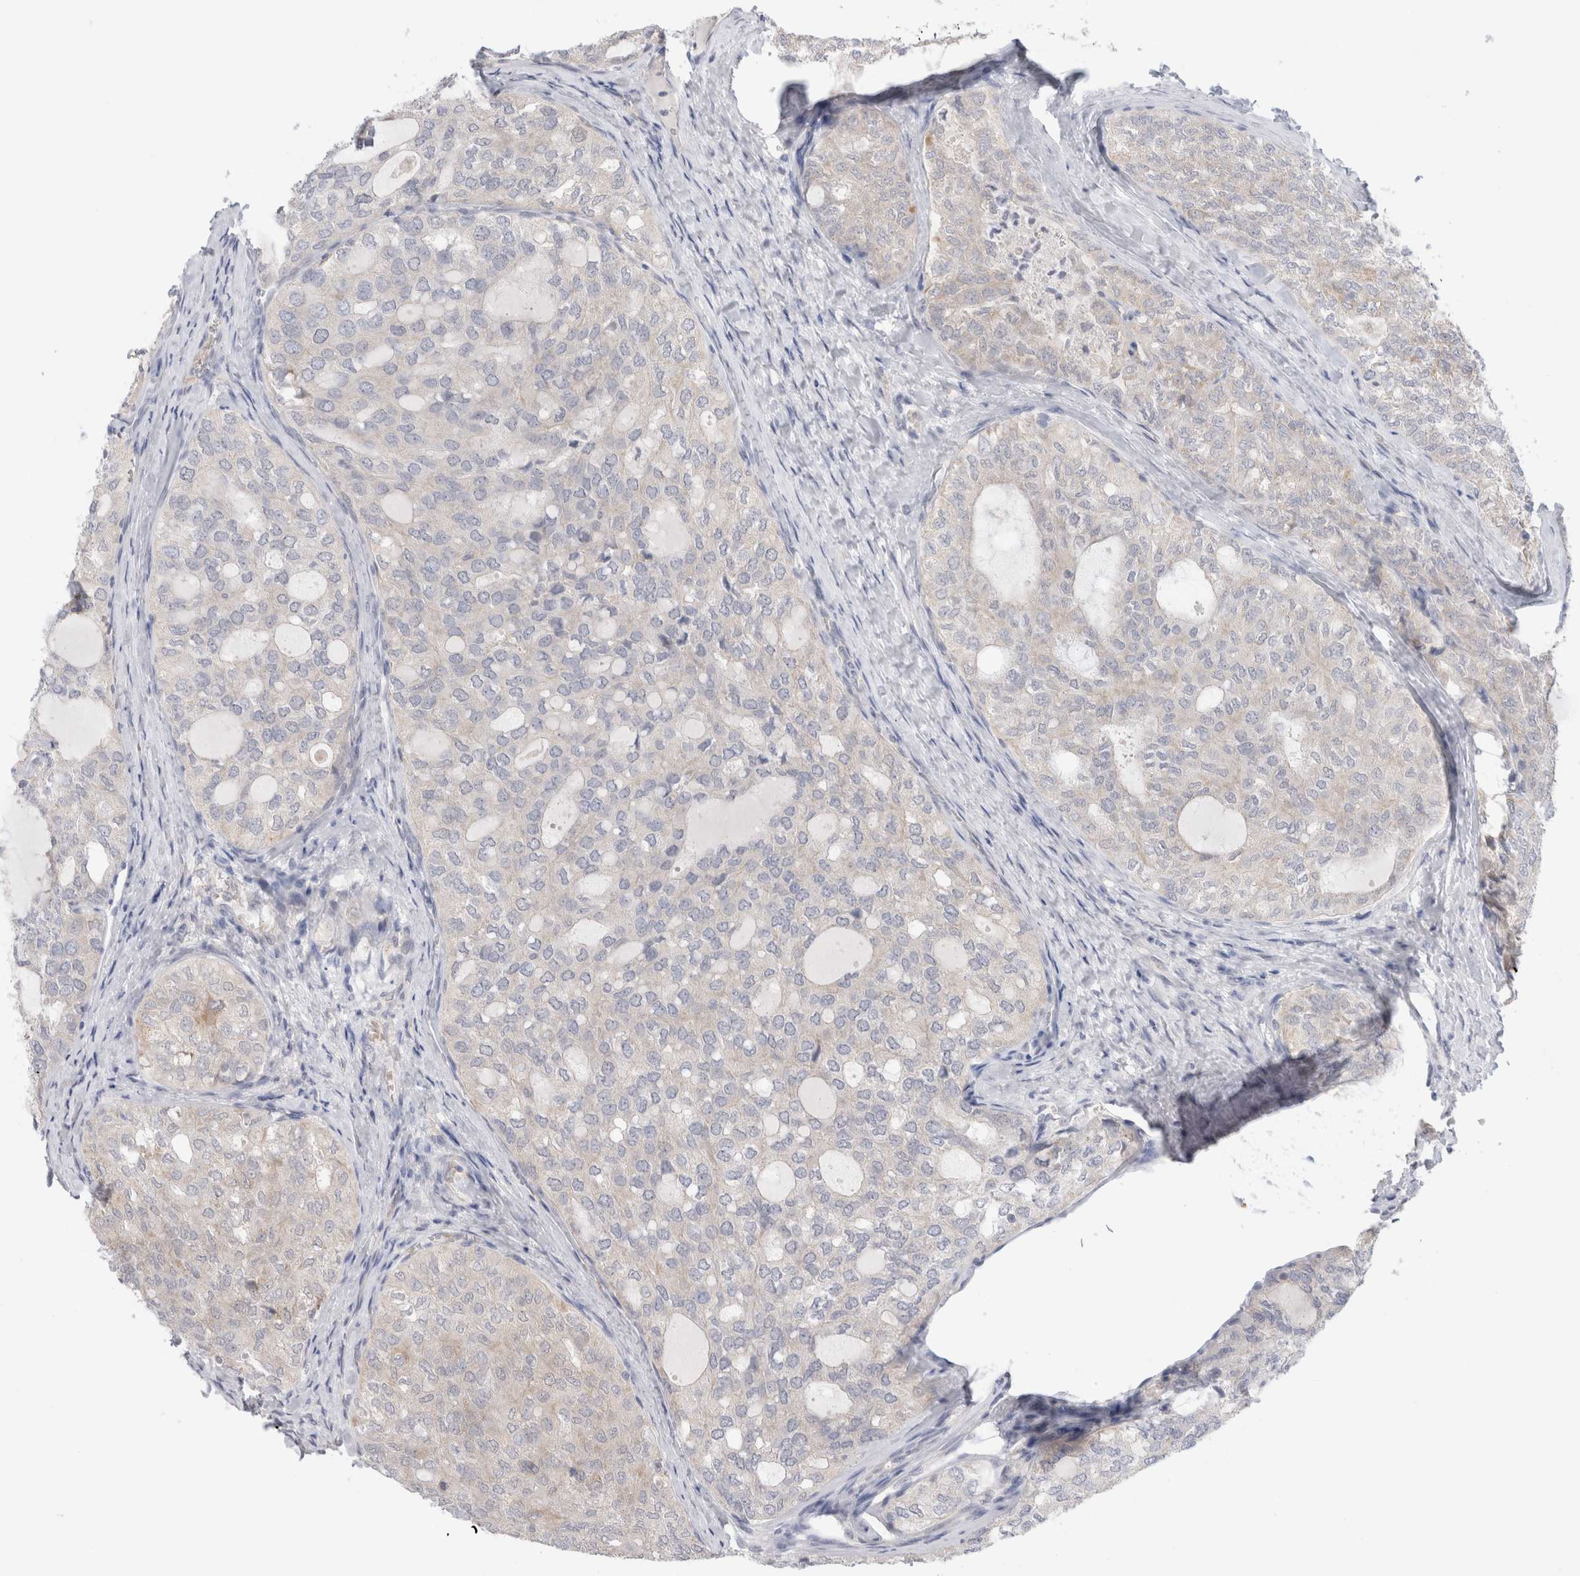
{"staining": {"intensity": "negative", "quantity": "none", "location": "none"}, "tissue": "thyroid cancer", "cell_type": "Tumor cells", "image_type": "cancer", "snomed": [{"axis": "morphology", "description": "Follicular adenoma carcinoma, NOS"}, {"axis": "topography", "description": "Thyroid gland"}], "caption": "This is an immunohistochemistry (IHC) histopathology image of thyroid cancer. There is no positivity in tumor cells.", "gene": "NDOR1", "patient": {"sex": "male", "age": 75}}